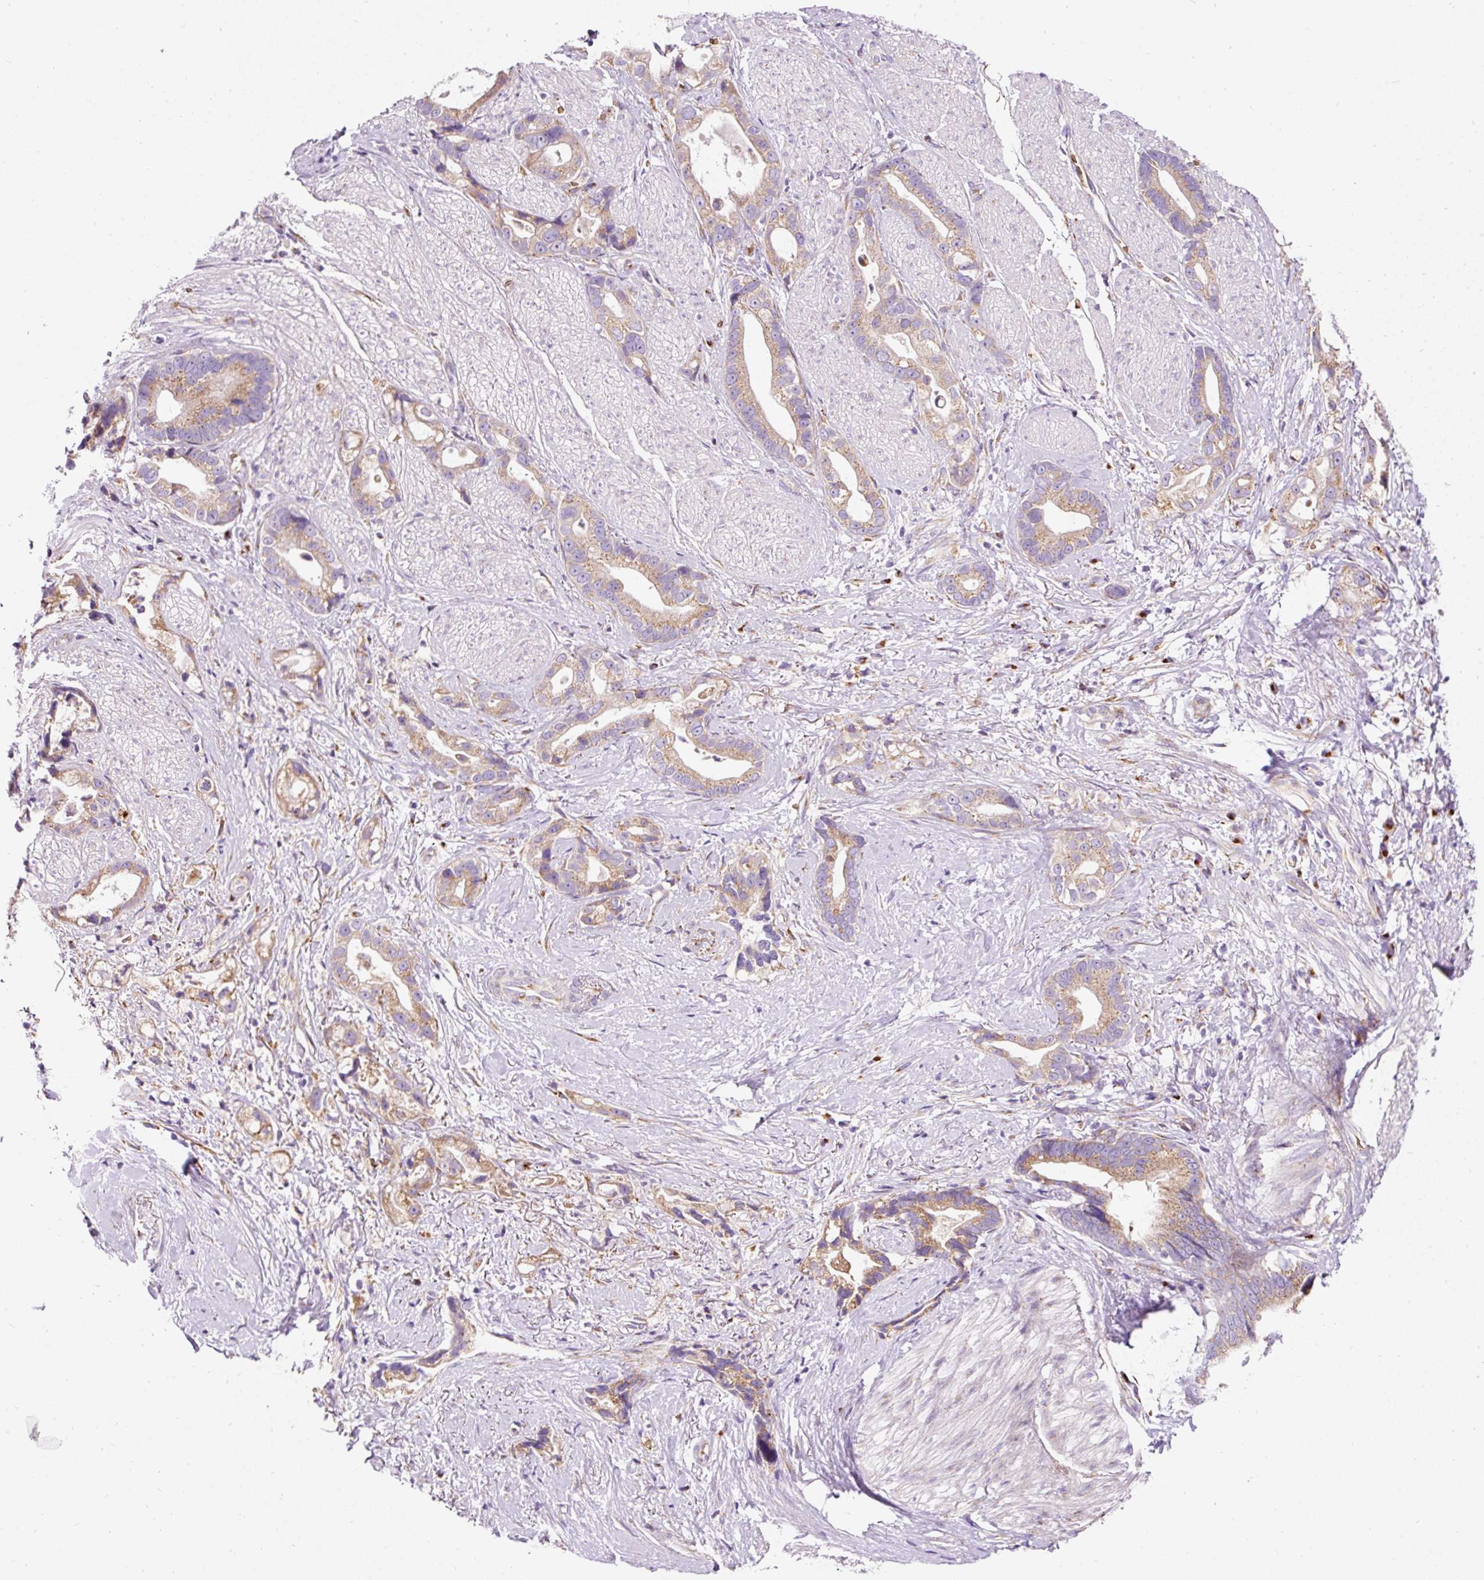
{"staining": {"intensity": "moderate", "quantity": ">75%", "location": "cytoplasmic/membranous"}, "tissue": "stomach cancer", "cell_type": "Tumor cells", "image_type": "cancer", "snomed": [{"axis": "morphology", "description": "Adenocarcinoma, NOS"}, {"axis": "topography", "description": "Stomach"}], "caption": "Protein expression by immunohistochemistry shows moderate cytoplasmic/membranous positivity in about >75% of tumor cells in stomach cancer.", "gene": "PRRC2A", "patient": {"sex": "male", "age": 55}}